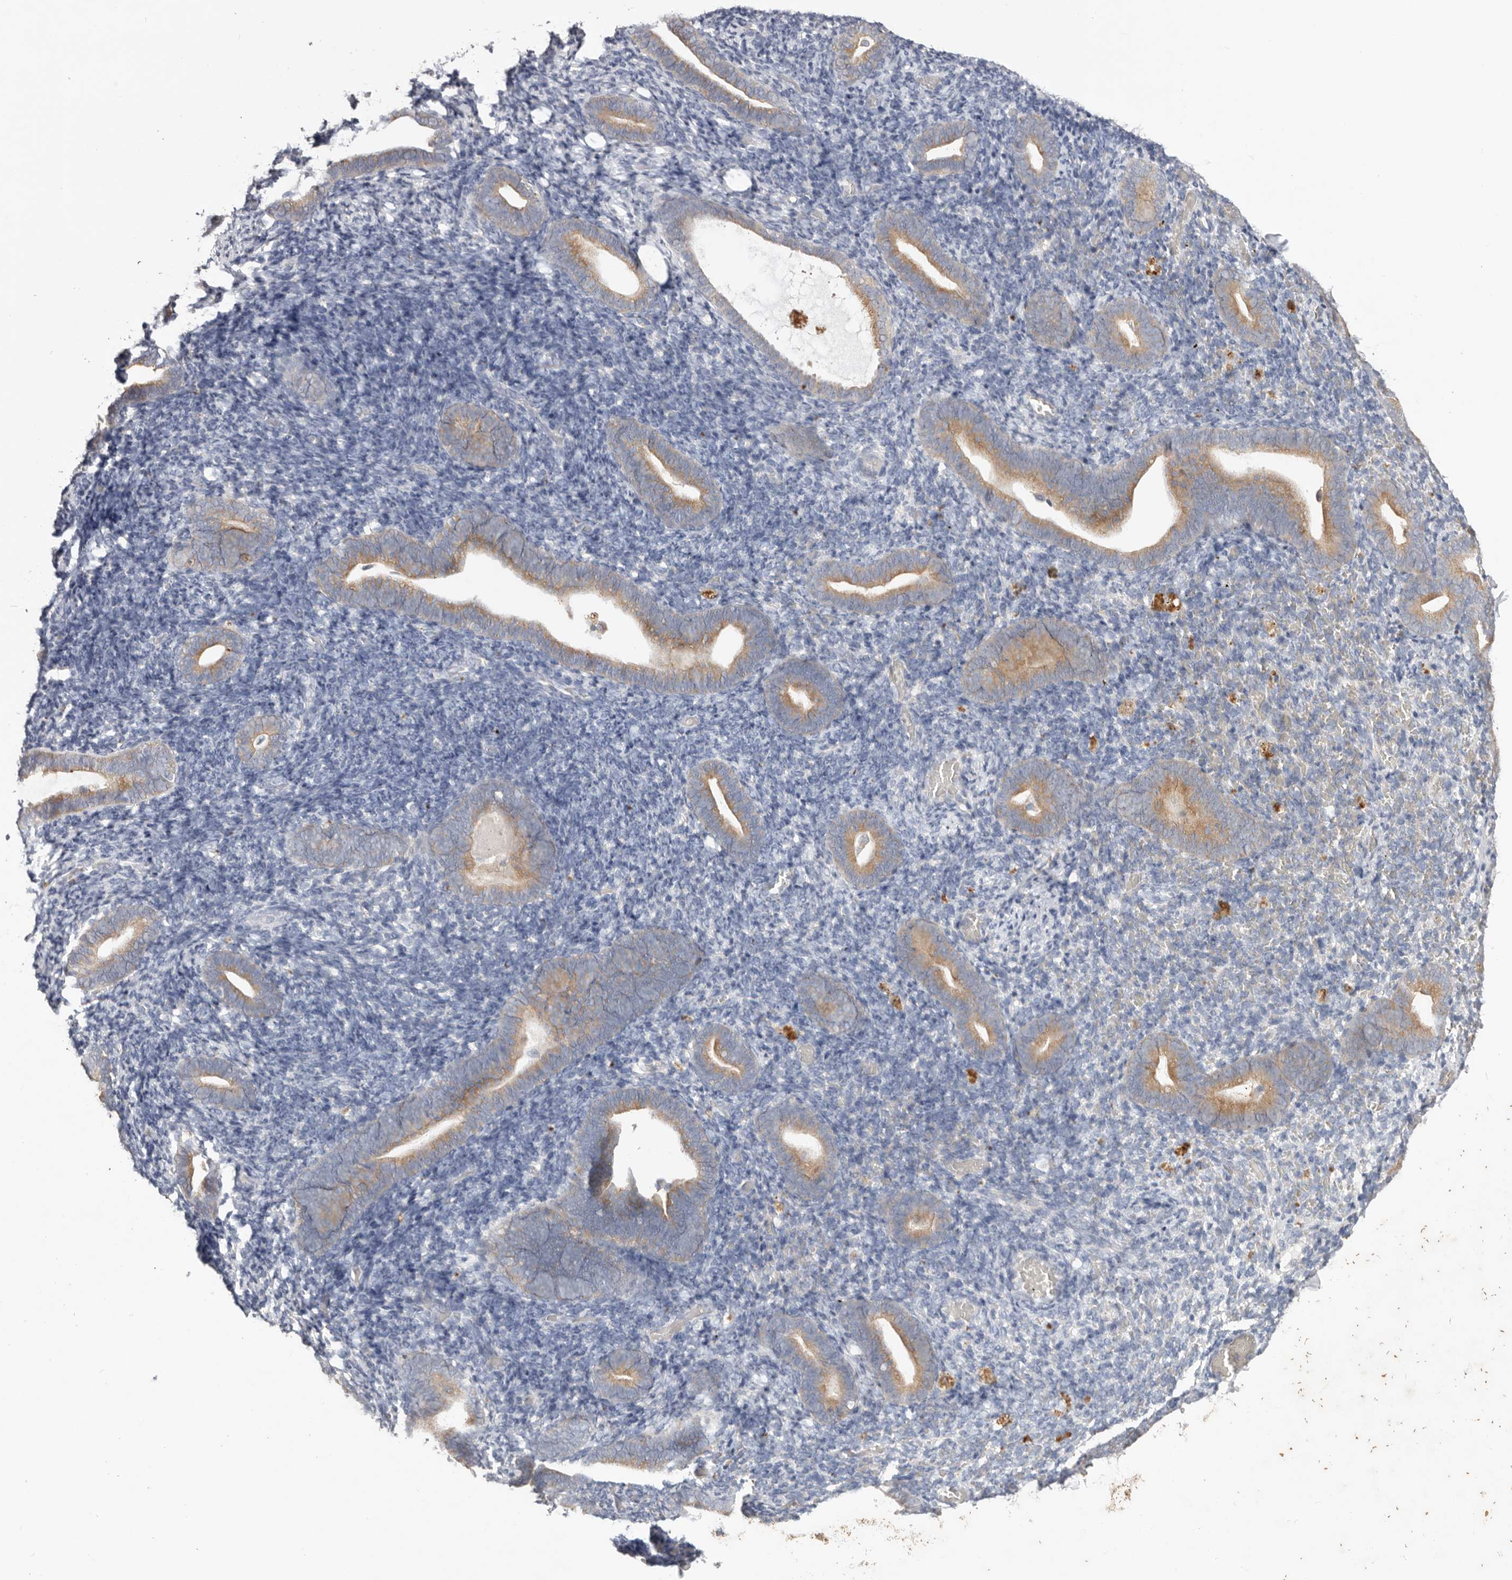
{"staining": {"intensity": "negative", "quantity": "none", "location": "none"}, "tissue": "endometrium", "cell_type": "Cells in endometrial stroma", "image_type": "normal", "snomed": [{"axis": "morphology", "description": "Normal tissue, NOS"}, {"axis": "topography", "description": "Endometrium"}], "caption": "The micrograph demonstrates no staining of cells in endometrial stroma in unremarkable endometrium.", "gene": "WDR77", "patient": {"sex": "female", "age": 51}}